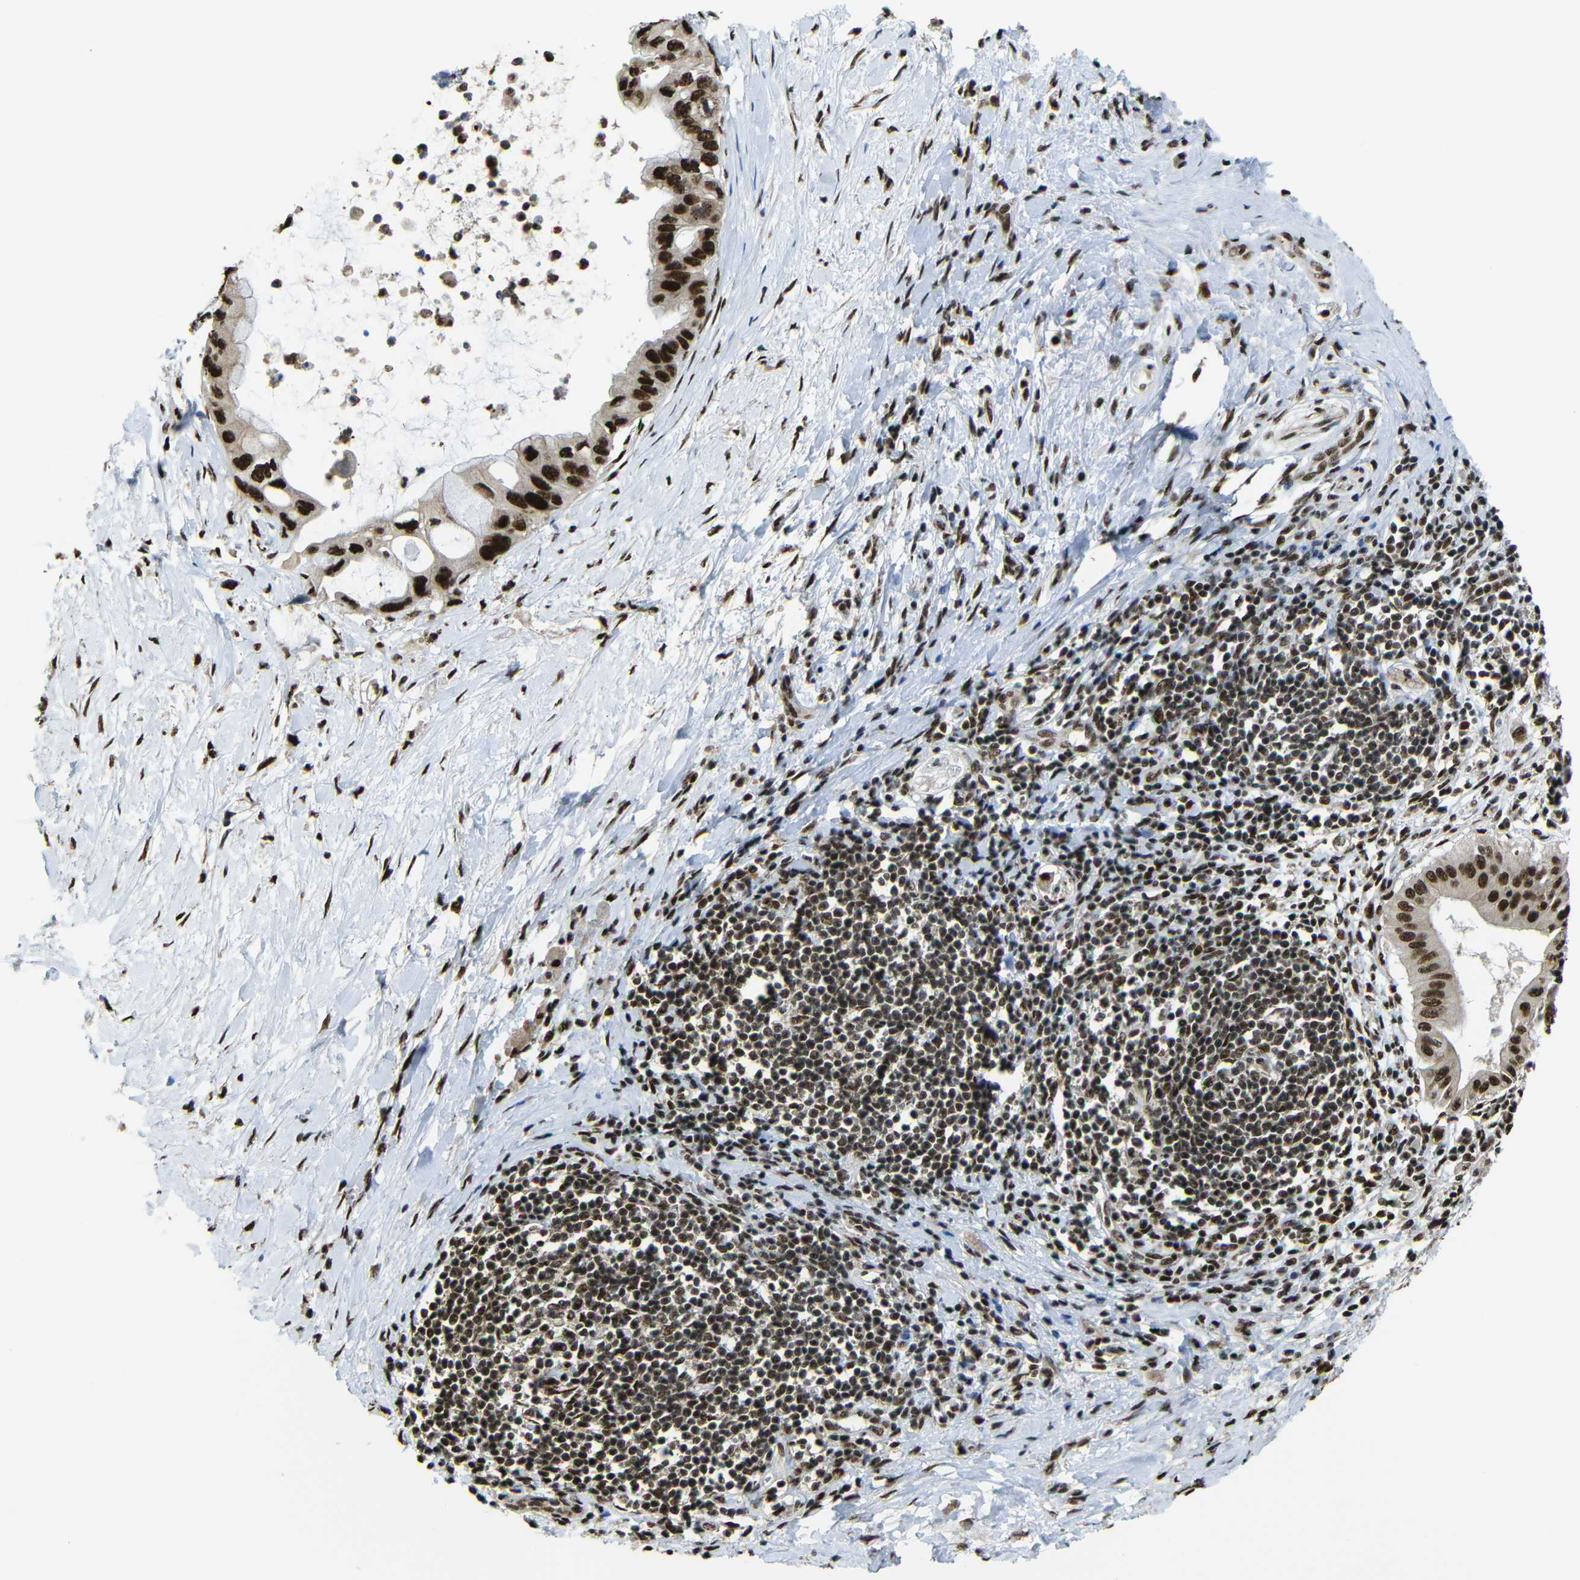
{"staining": {"intensity": "strong", "quantity": ">75%", "location": "cytoplasmic/membranous,nuclear"}, "tissue": "pancreatic cancer", "cell_type": "Tumor cells", "image_type": "cancer", "snomed": [{"axis": "morphology", "description": "Adenocarcinoma, NOS"}, {"axis": "topography", "description": "Pancreas"}], "caption": "Protein expression by immunohistochemistry displays strong cytoplasmic/membranous and nuclear expression in about >75% of tumor cells in adenocarcinoma (pancreatic).", "gene": "TCF7L2", "patient": {"sex": "male", "age": 55}}